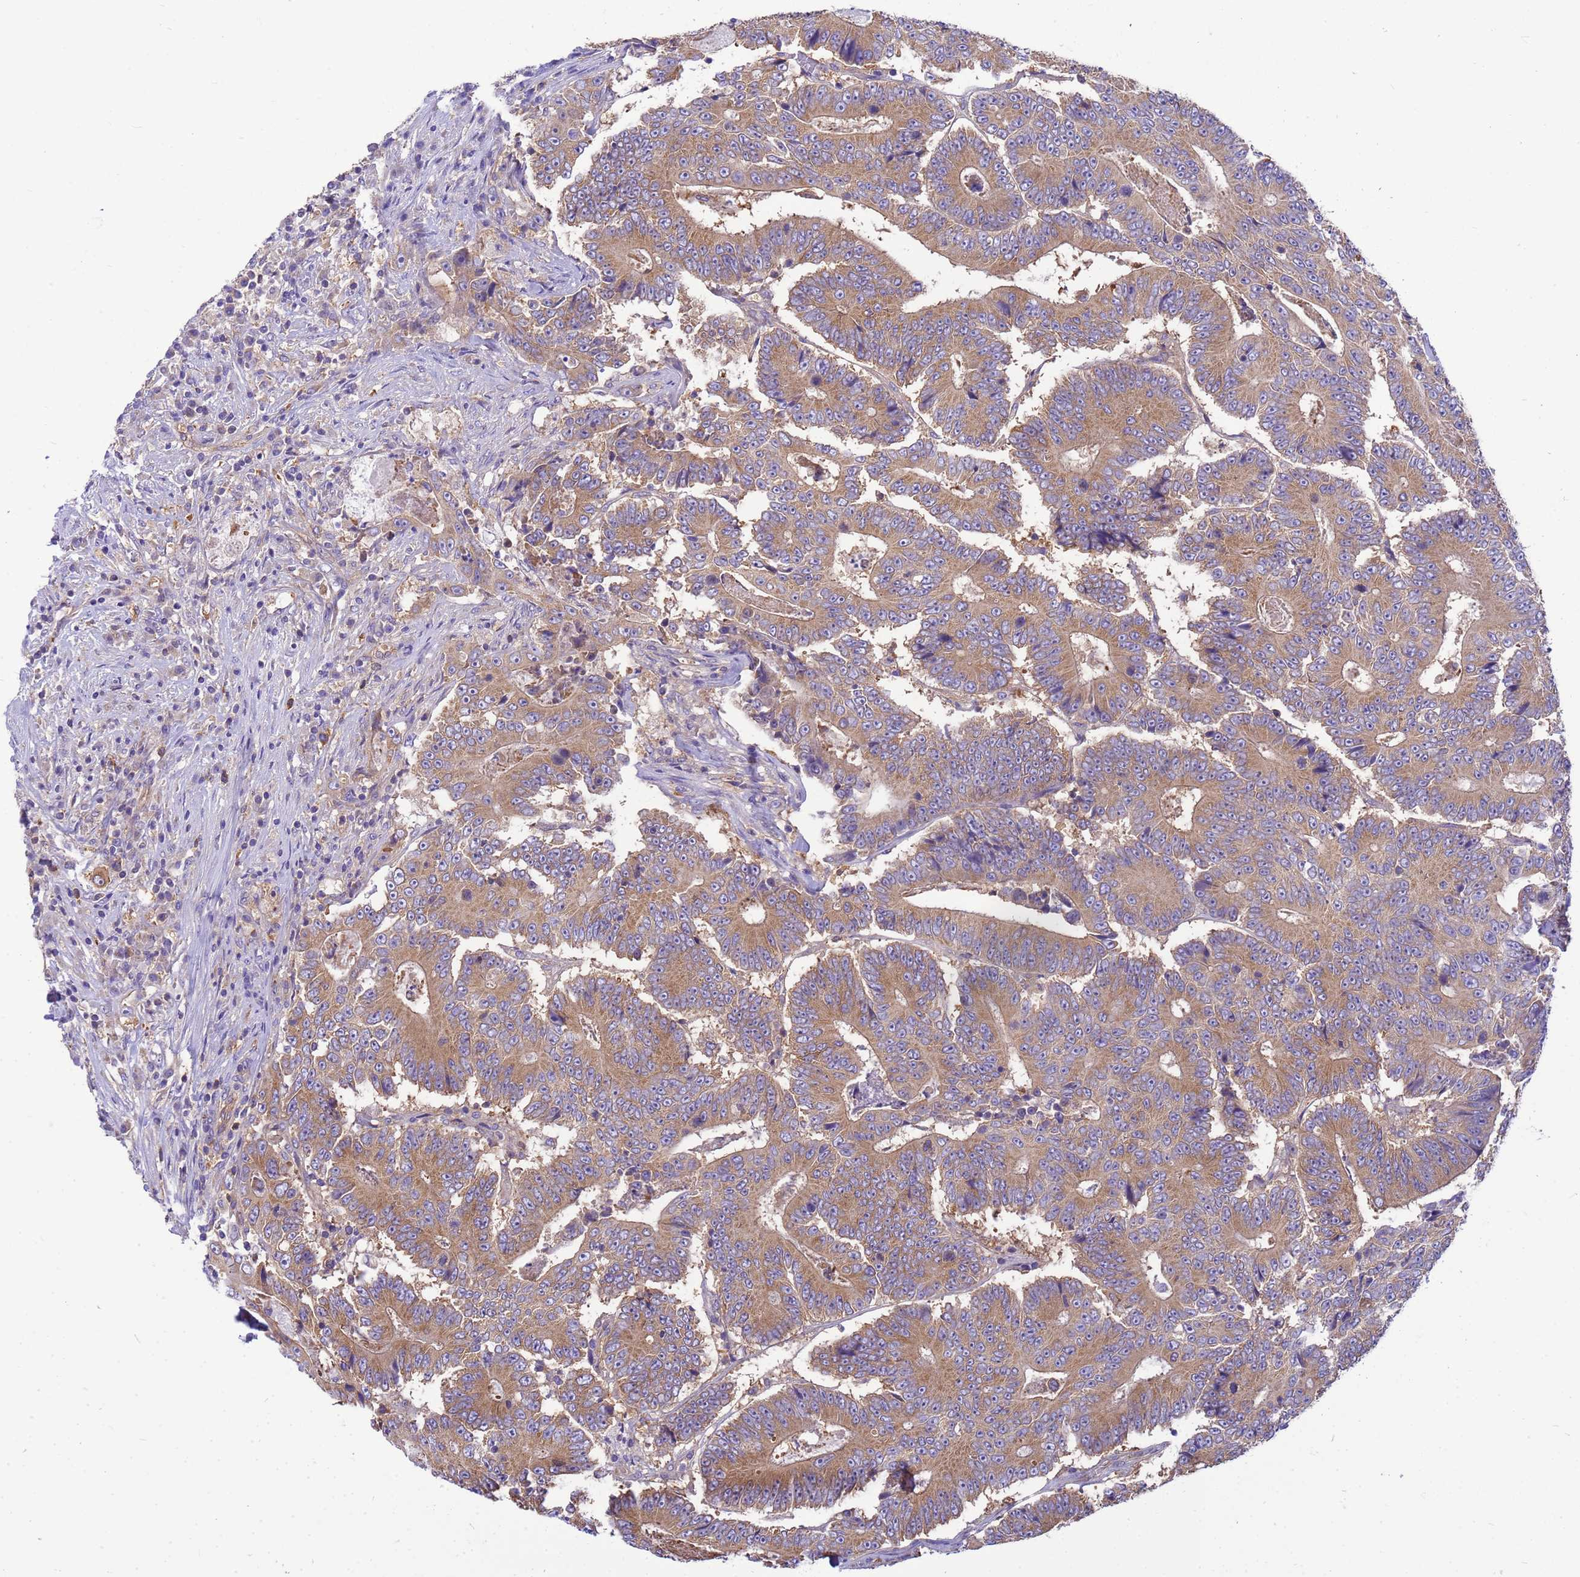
{"staining": {"intensity": "moderate", "quantity": ">75%", "location": "cytoplasmic/membranous"}, "tissue": "colorectal cancer", "cell_type": "Tumor cells", "image_type": "cancer", "snomed": [{"axis": "morphology", "description": "Adenocarcinoma, NOS"}, {"axis": "topography", "description": "Colon"}], "caption": "Adenocarcinoma (colorectal) tissue exhibits moderate cytoplasmic/membranous staining in approximately >75% of tumor cells", "gene": "TUBB1", "patient": {"sex": "male", "age": 83}}